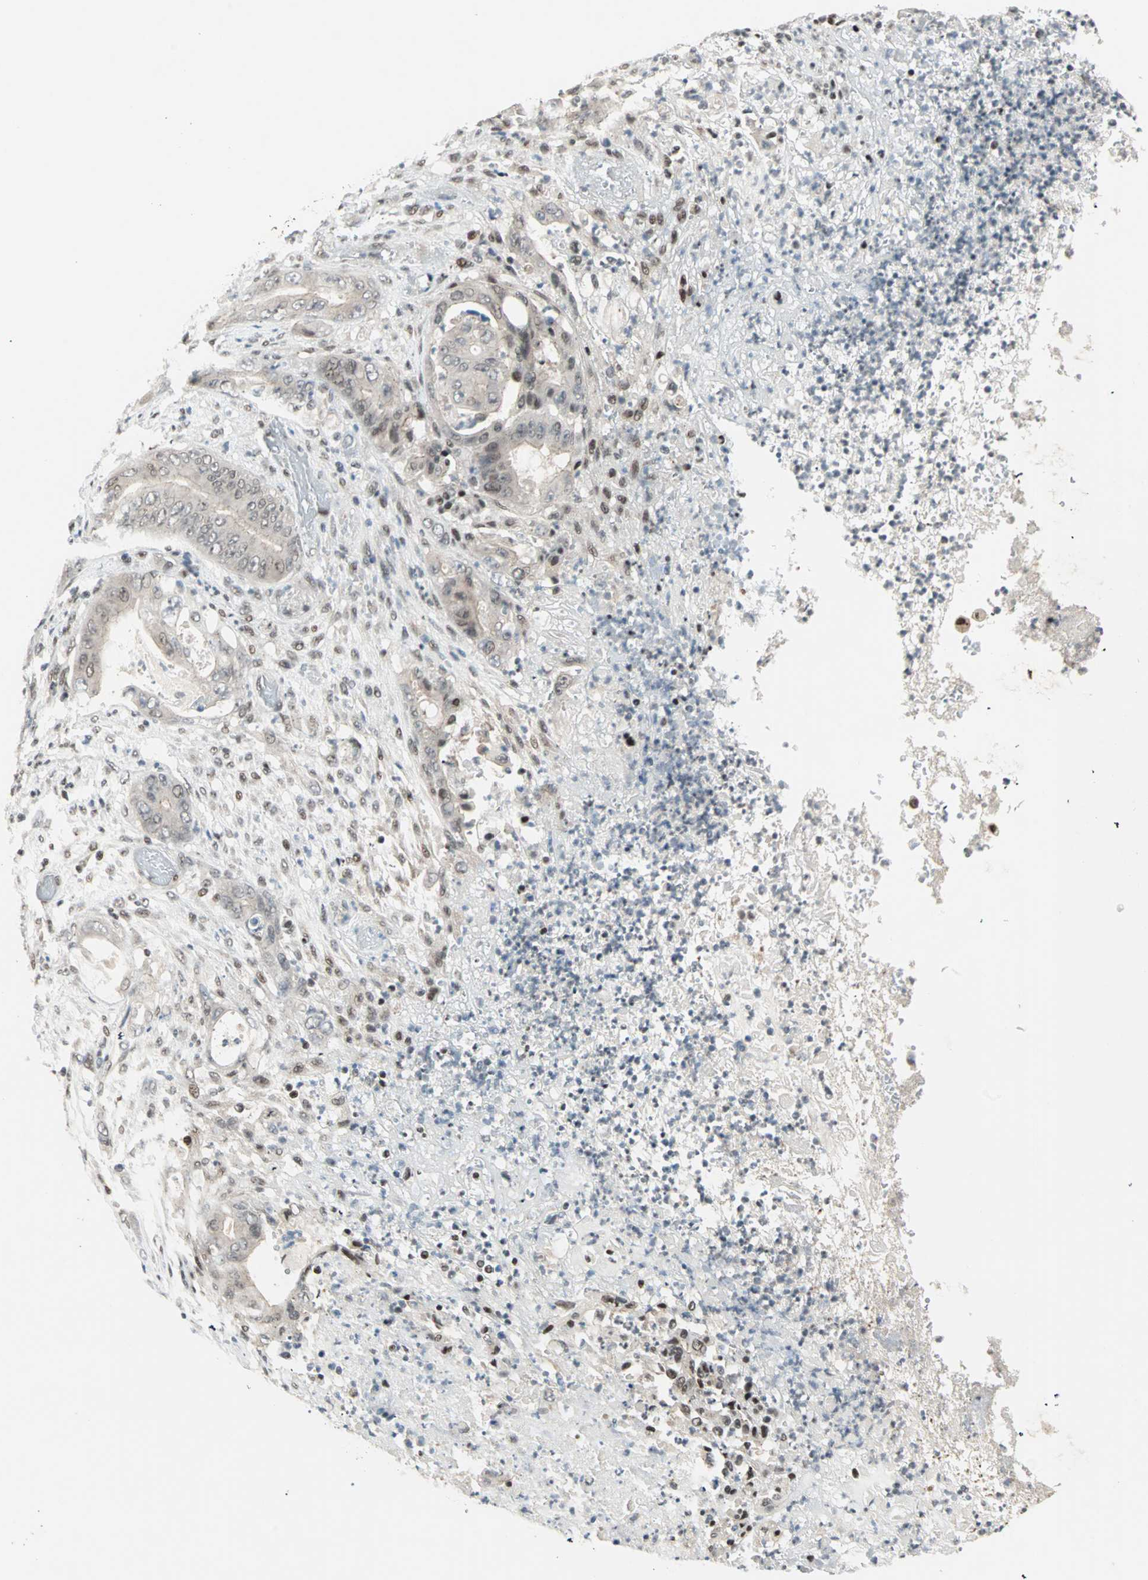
{"staining": {"intensity": "weak", "quantity": "<25%", "location": "nuclear"}, "tissue": "stomach cancer", "cell_type": "Tumor cells", "image_type": "cancer", "snomed": [{"axis": "morphology", "description": "Adenocarcinoma, NOS"}, {"axis": "topography", "description": "Stomach"}], "caption": "Immunohistochemistry of human adenocarcinoma (stomach) shows no expression in tumor cells.", "gene": "BLM", "patient": {"sex": "female", "age": 73}}